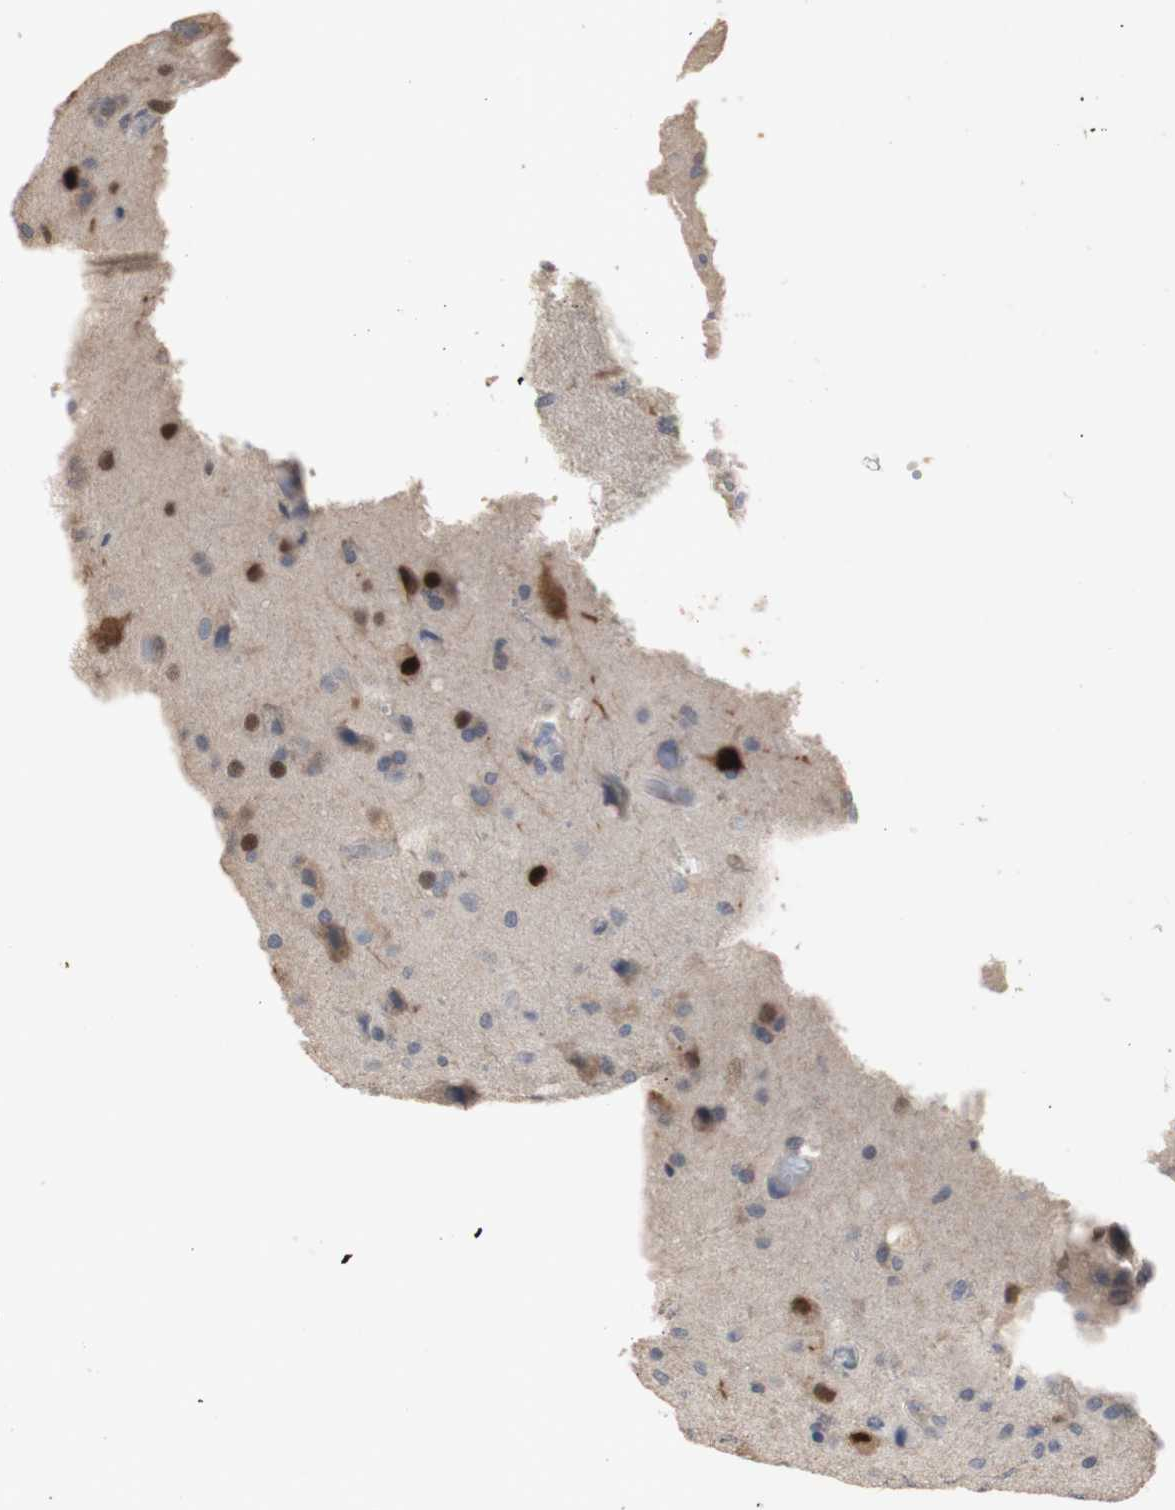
{"staining": {"intensity": "negative", "quantity": "none", "location": "none"}, "tissue": "glioma", "cell_type": "Tumor cells", "image_type": "cancer", "snomed": [{"axis": "morphology", "description": "Normal tissue, NOS"}, {"axis": "morphology", "description": "Glioma, malignant, High grade"}, {"axis": "topography", "description": "Cerebral cortex"}], "caption": "Immunohistochemical staining of malignant high-grade glioma demonstrates no significant staining in tumor cells. (Brightfield microscopy of DAB immunohistochemistry (IHC) at high magnification).", "gene": "FOSB", "patient": {"sex": "male", "age": 77}}